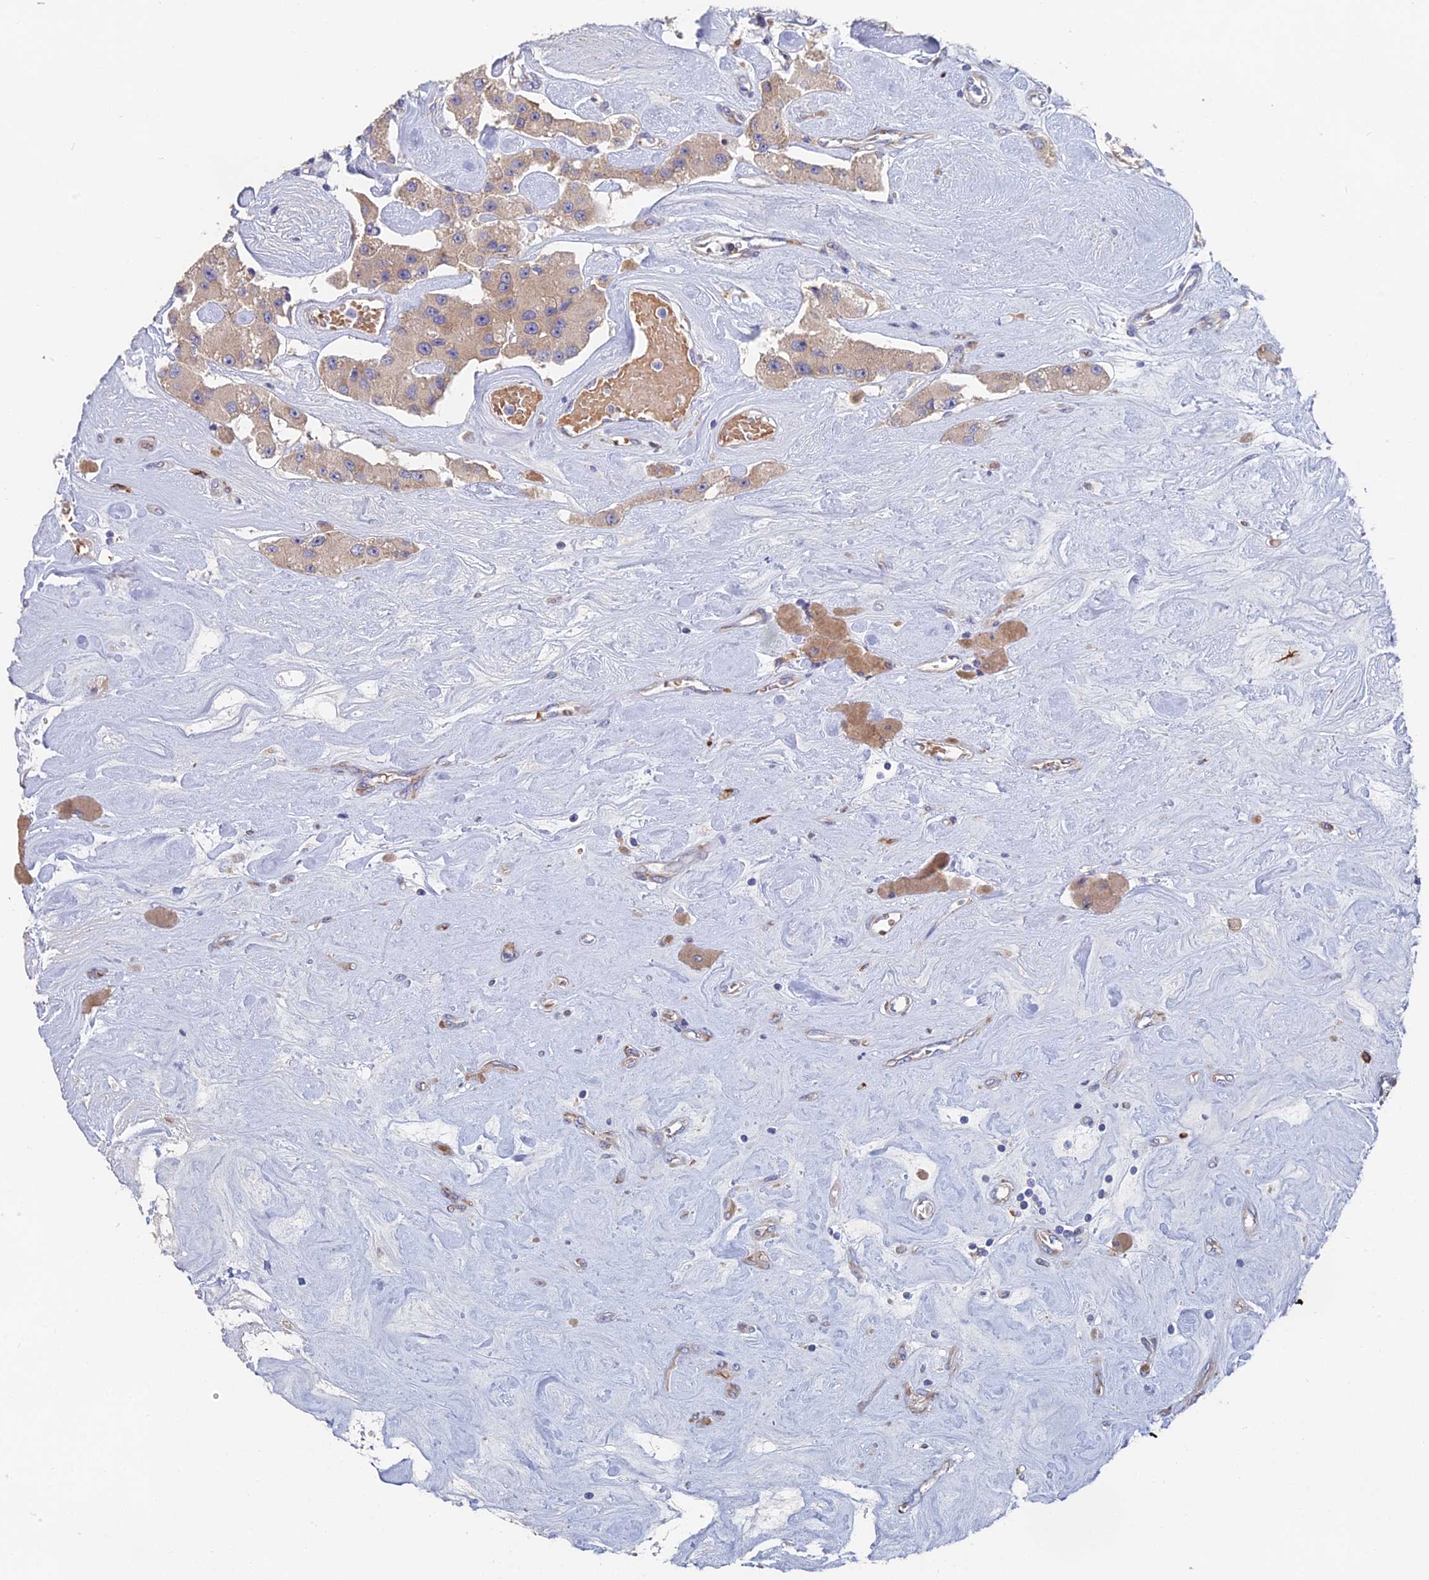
{"staining": {"intensity": "moderate", "quantity": ">75%", "location": "cytoplasmic/membranous"}, "tissue": "carcinoid", "cell_type": "Tumor cells", "image_type": "cancer", "snomed": [{"axis": "morphology", "description": "Carcinoid, malignant, NOS"}, {"axis": "topography", "description": "Pancreas"}], "caption": "Carcinoid stained with a protein marker shows moderate staining in tumor cells.", "gene": "ELOF1", "patient": {"sex": "male", "age": 41}}